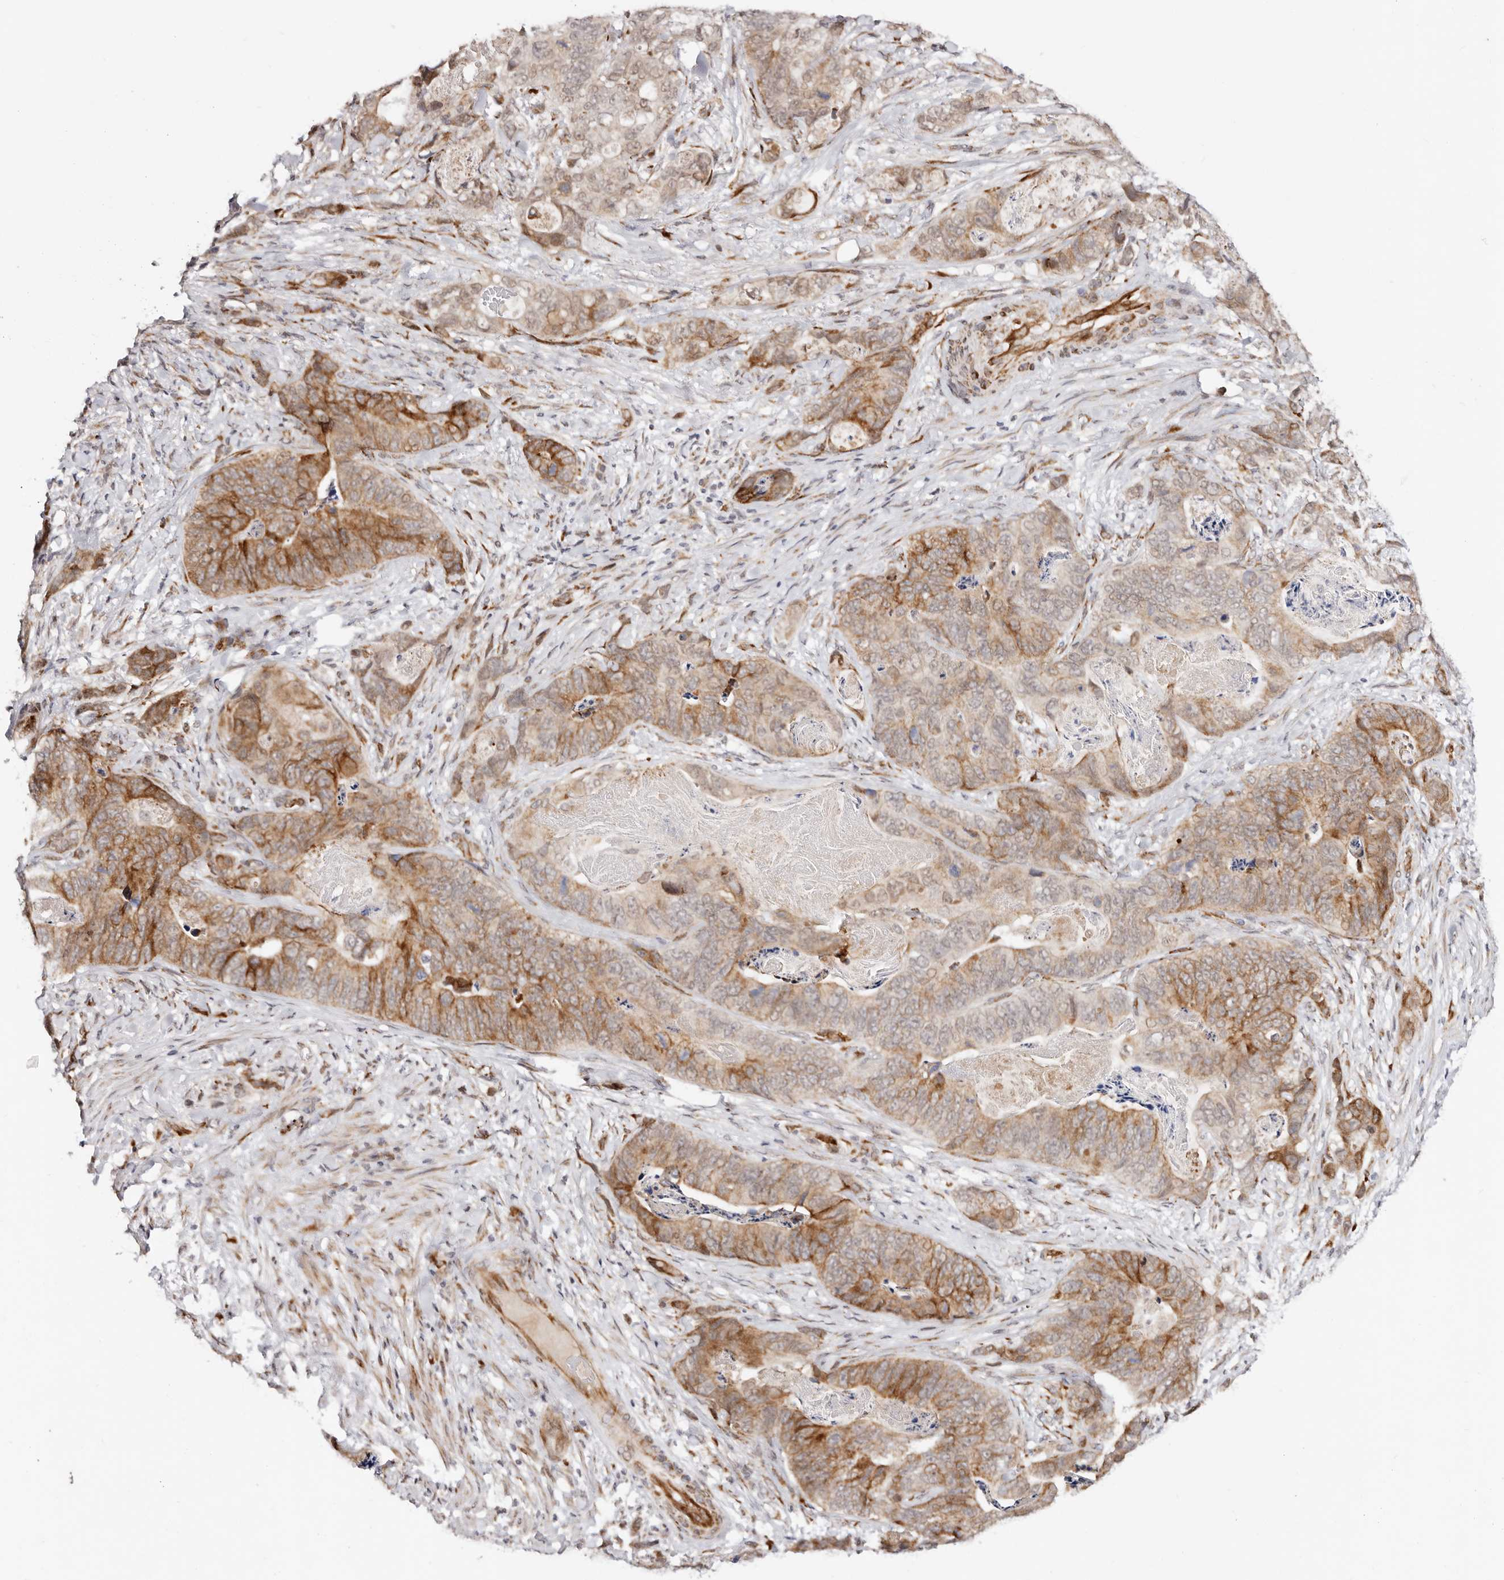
{"staining": {"intensity": "moderate", "quantity": ">75%", "location": "cytoplasmic/membranous"}, "tissue": "stomach cancer", "cell_type": "Tumor cells", "image_type": "cancer", "snomed": [{"axis": "morphology", "description": "Normal tissue, NOS"}, {"axis": "morphology", "description": "Adenocarcinoma, NOS"}, {"axis": "topography", "description": "Stomach"}], "caption": "This is an image of immunohistochemistry (IHC) staining of stomach adenocarcinoma, which shows moderate staining in the cytoplasmic/membranous of tumor cells.", "gene": "BCL2L15", "patient": {"sex": "female", "age": 89}}